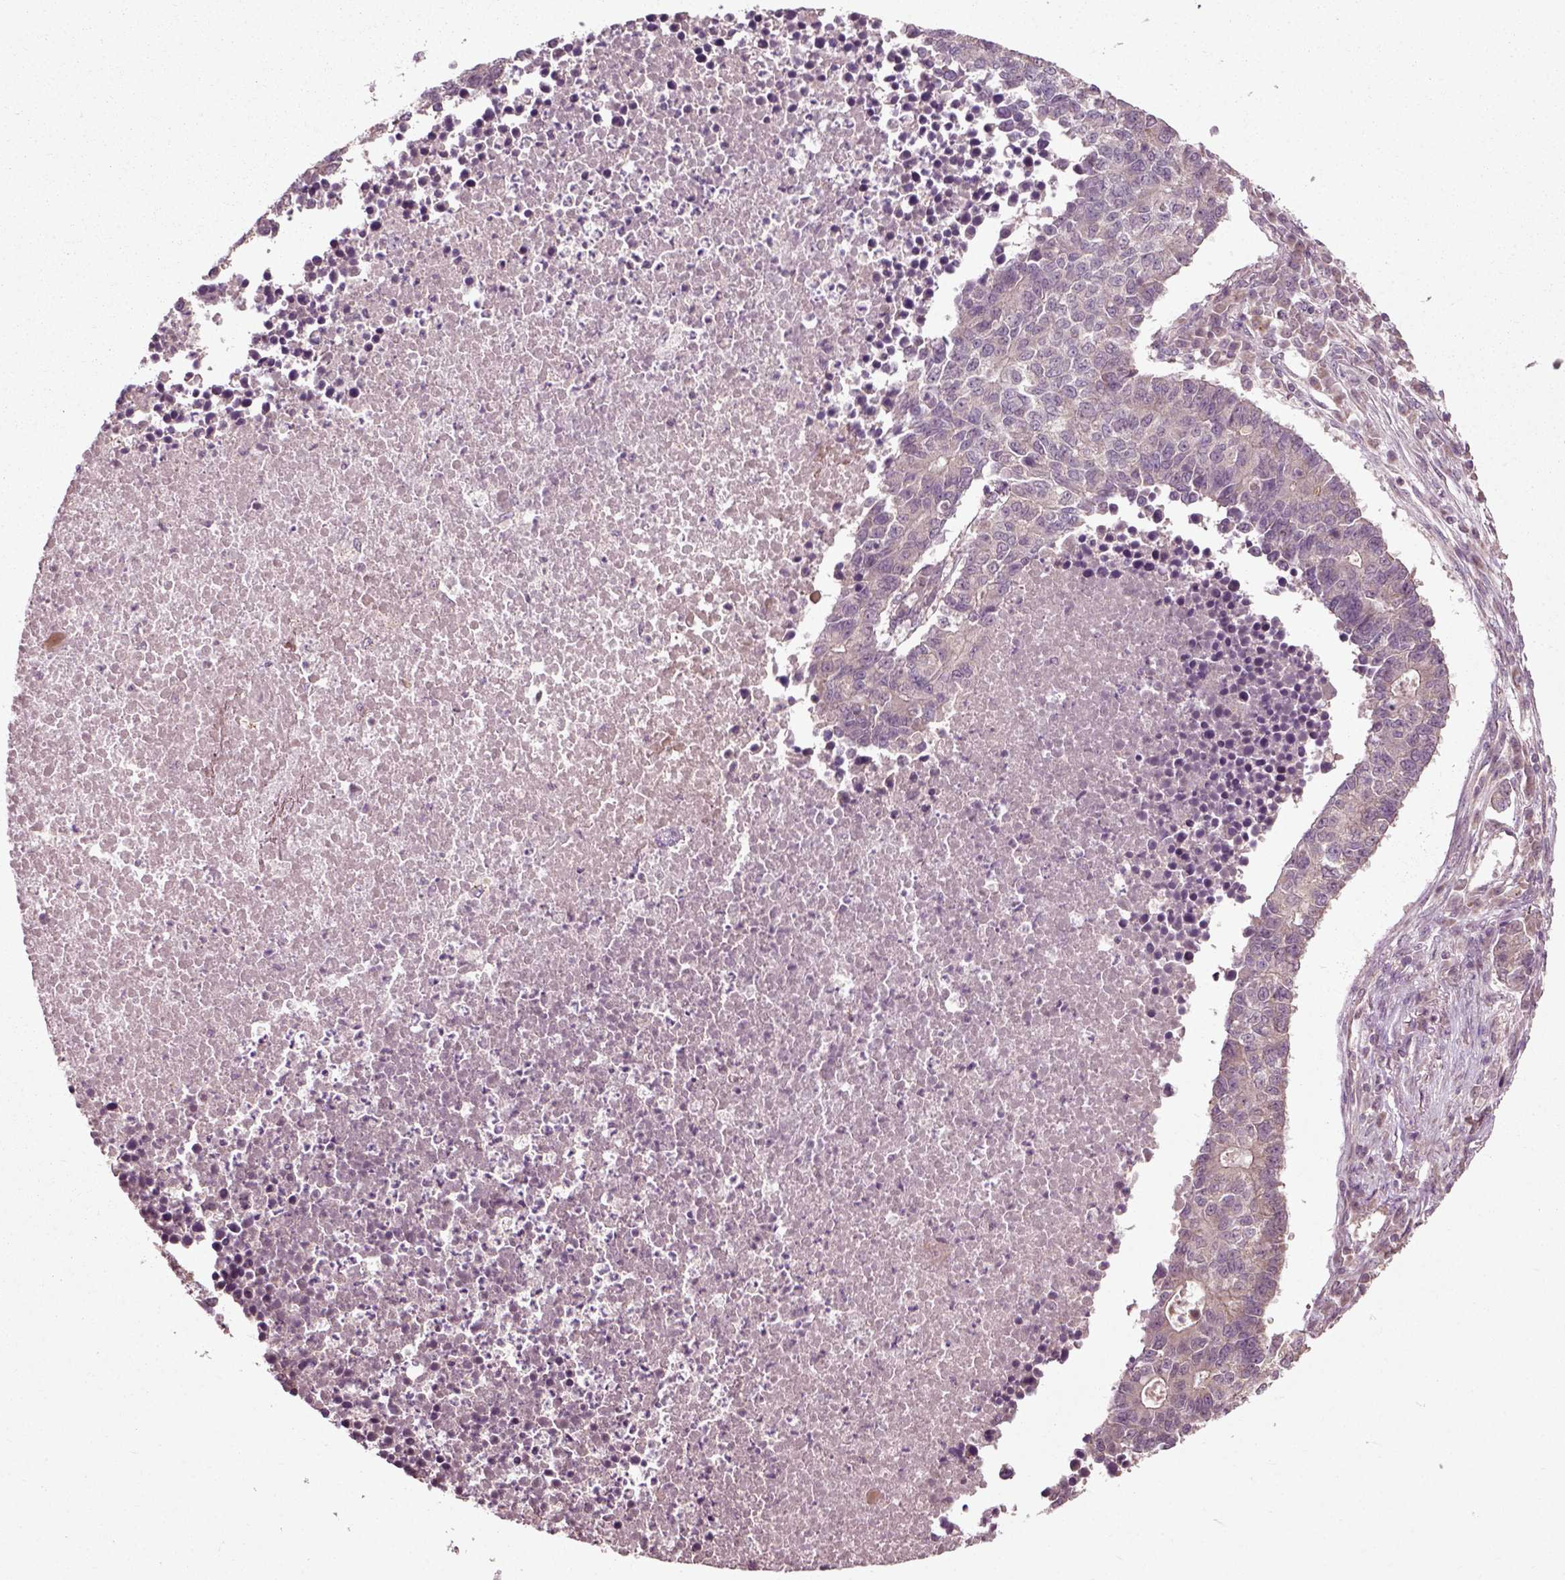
{"staining": {"intensity": "negative", "quantity": "none", "location": "none"}, "tissue": "lung cancer", "cell_type": "Tumor cells", "image_type": "cancer", "snomed": [{"axis": "morphology", "description": "Adenocarcinoma, NOS"}, {"axis": "topography", "description": "Lung"}], "caption": "This is an immunohistochemistry (IHC) histopathology image of human lung cancer. There is no staining in tumor cells.", "gene": "PLCD3", "patient": {"sex": "male", "age": 57}}